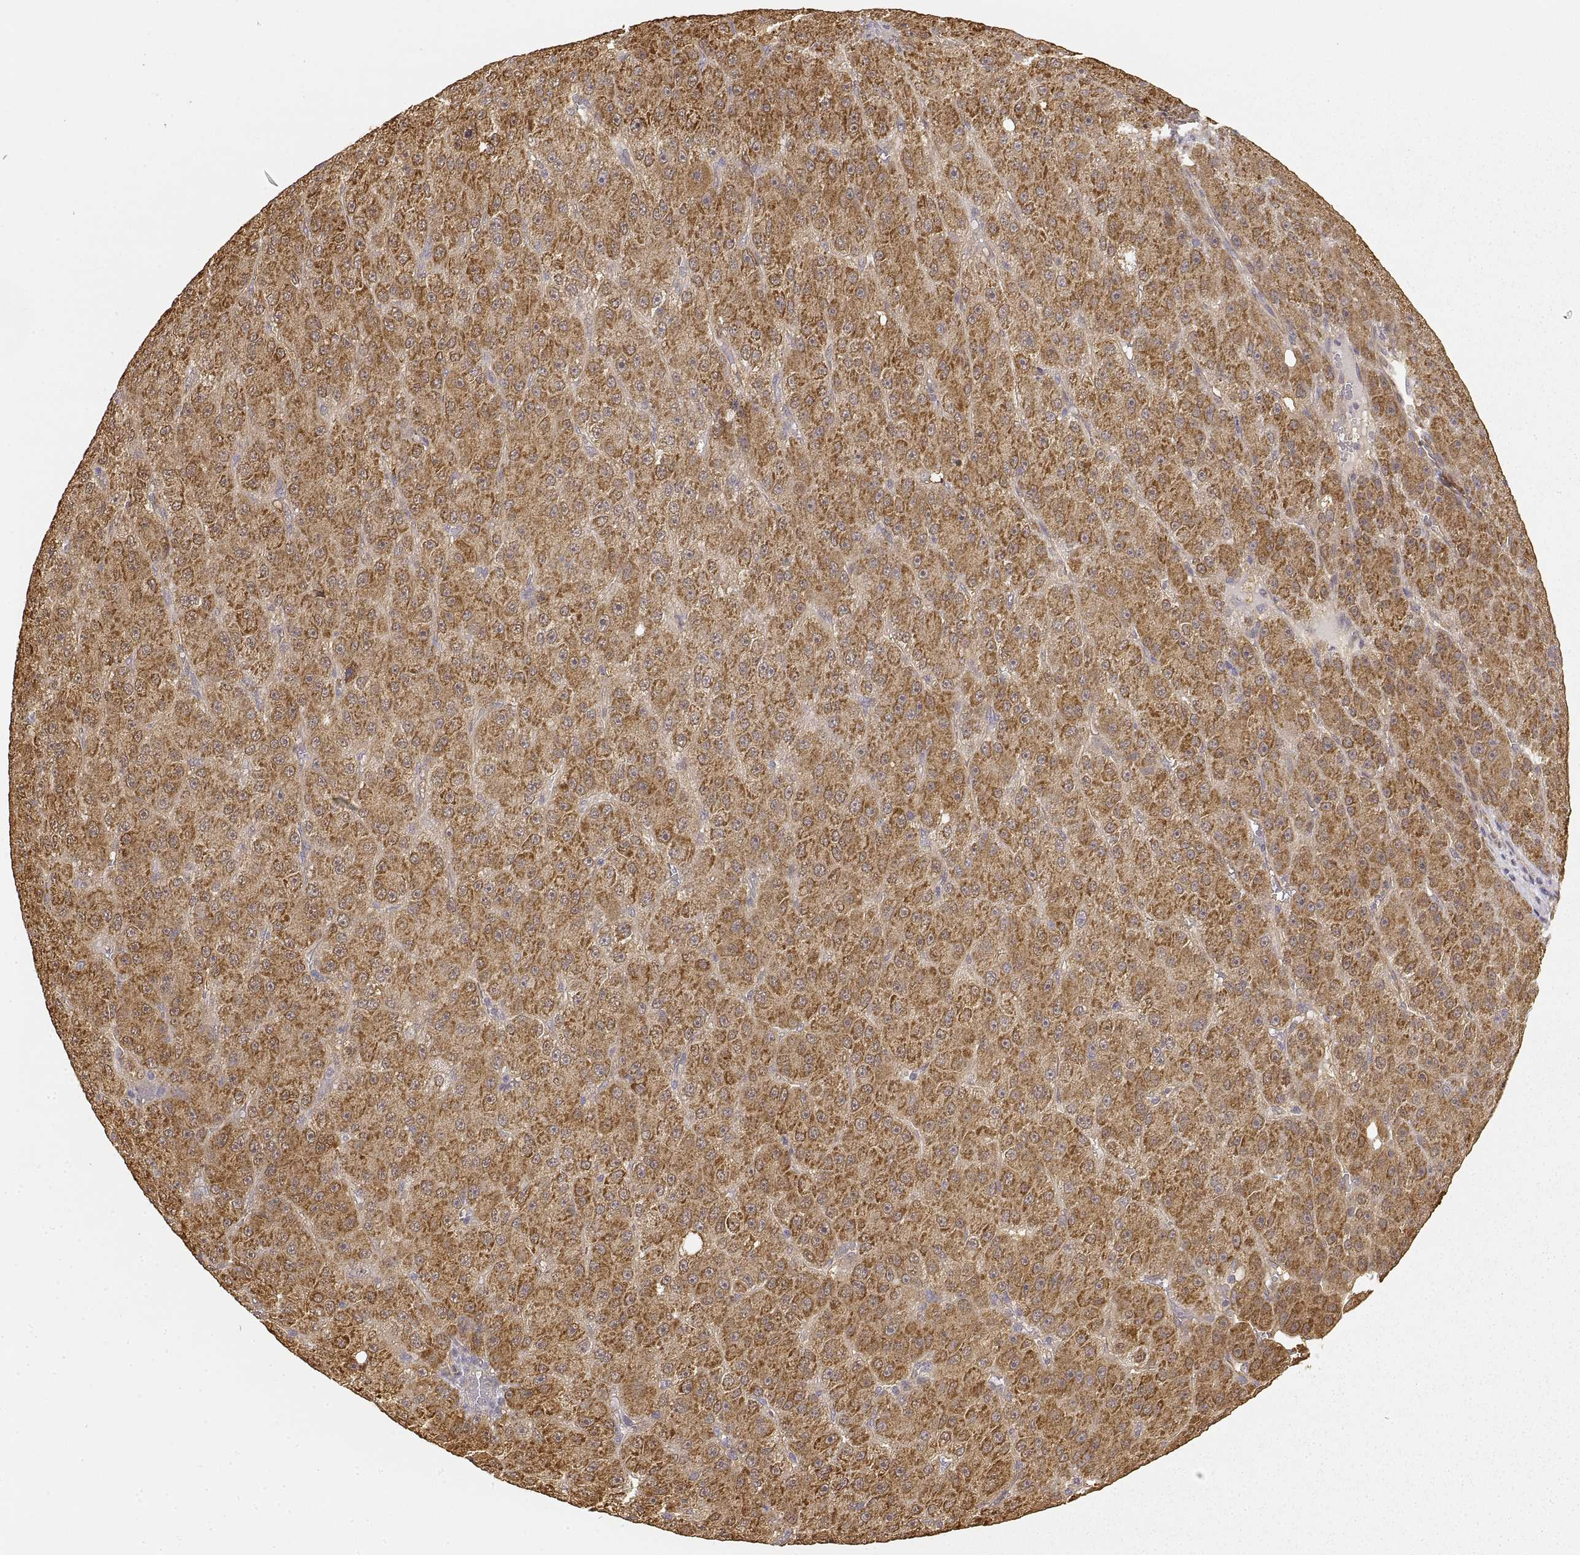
{"staining": {"intensity": "moderate", "quantity": ">75%", "location": "cytoplasmic/membranous"}, "tissue": "liver cancer", "cell_type": "Tumor cells", "image_type": "cancer", "snomed": [{"axis": "morphology", "description": "Carcinoma, Hepatocellular, NOS"}, {"axis": "topography", "description": "Liver"}], "caption": "The immunohistochemical stain labels moderate cytoplasmic/membranous staining in tumor cells of hepatocellular carcinoma (liver) tissue.", "gene": "LAMA4", "patient": {"sex": "male", "age": 67}}